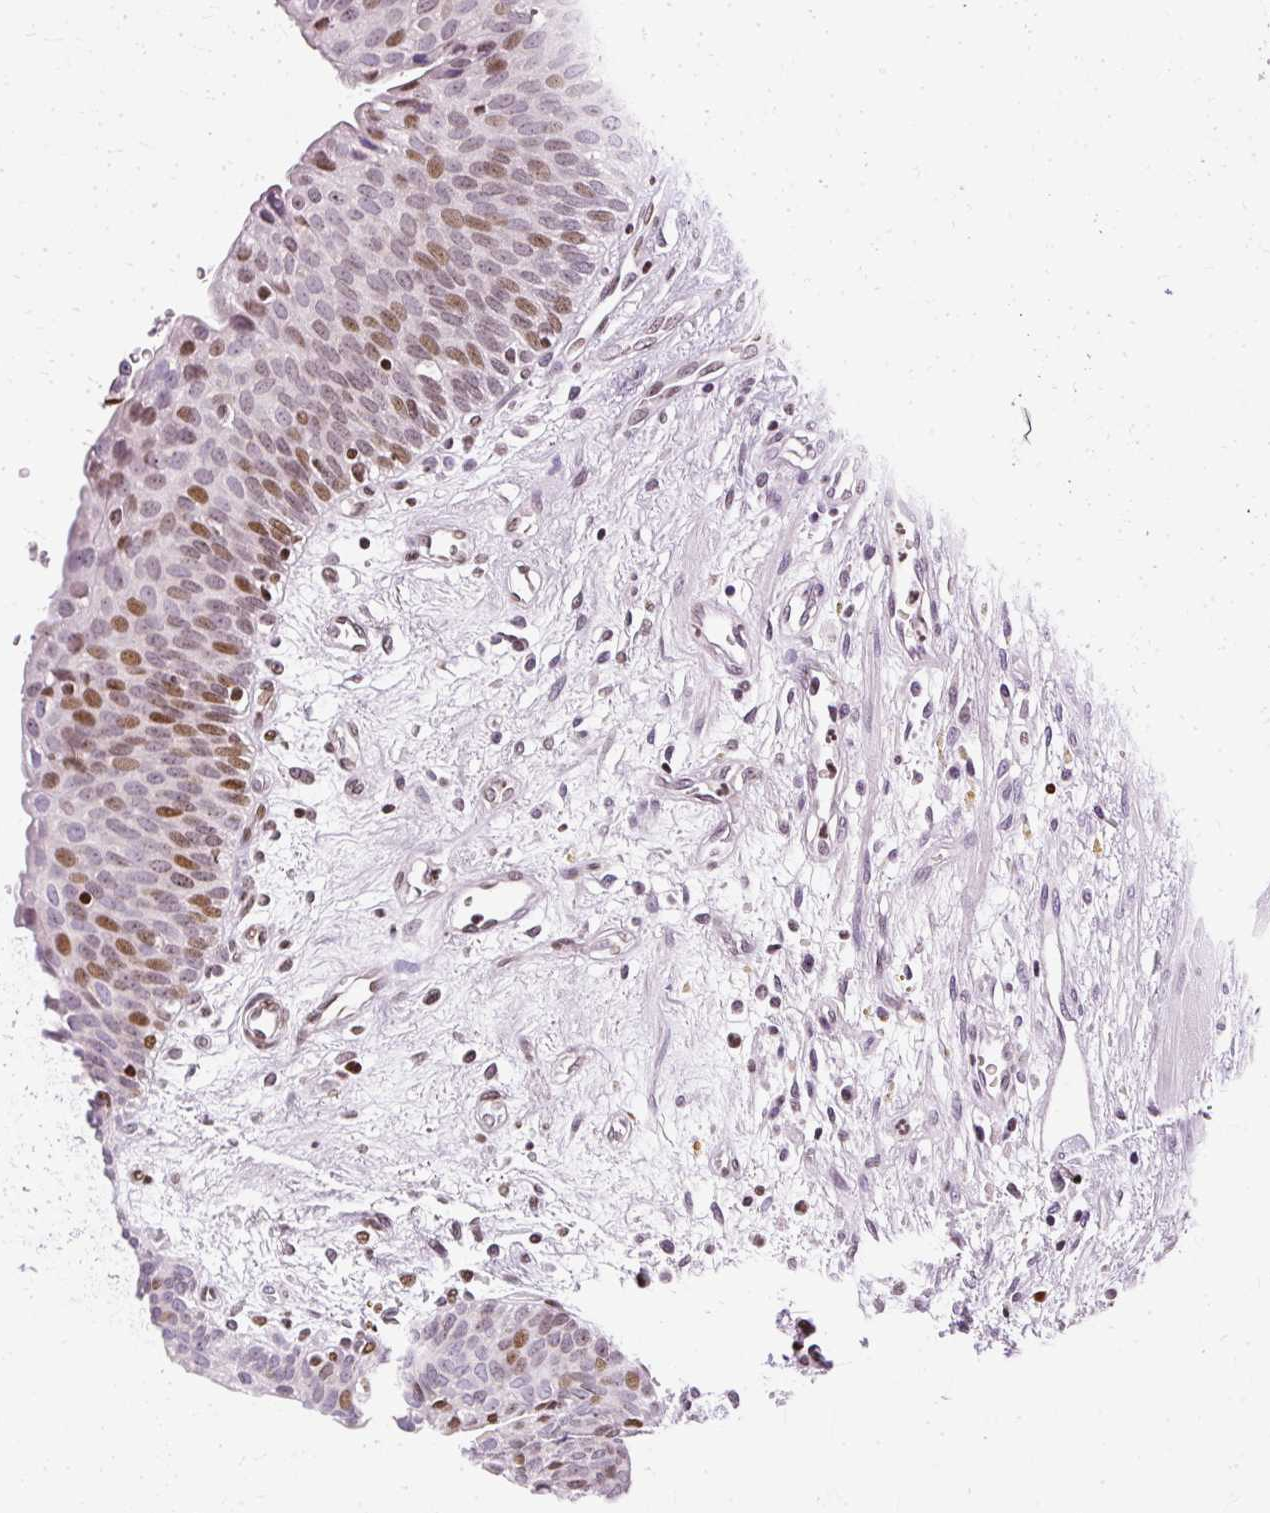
{"staining": {"intensity": "moderate", "quantity": "25%-75%", "location": "nuclear"}, "tissue": "urinary bladder", "cell_type": "Urothelial cells", "image_type": "normal", "snomed": [{"axis": "morphology", "description": "Normal tissue, NOS"}, {"axis": "topography", "description": "Urinary bladder"}], "caption": "Immunohistochemistry (IHC) image of normal human urinary bladder stained for a protein (brown), which demonstrates medium levels of moderate nuclear expression in approximately 25%-75% of urothelial cells.", "gene": "TMEM177", "patient": {"sex": "male", "age": 55}}